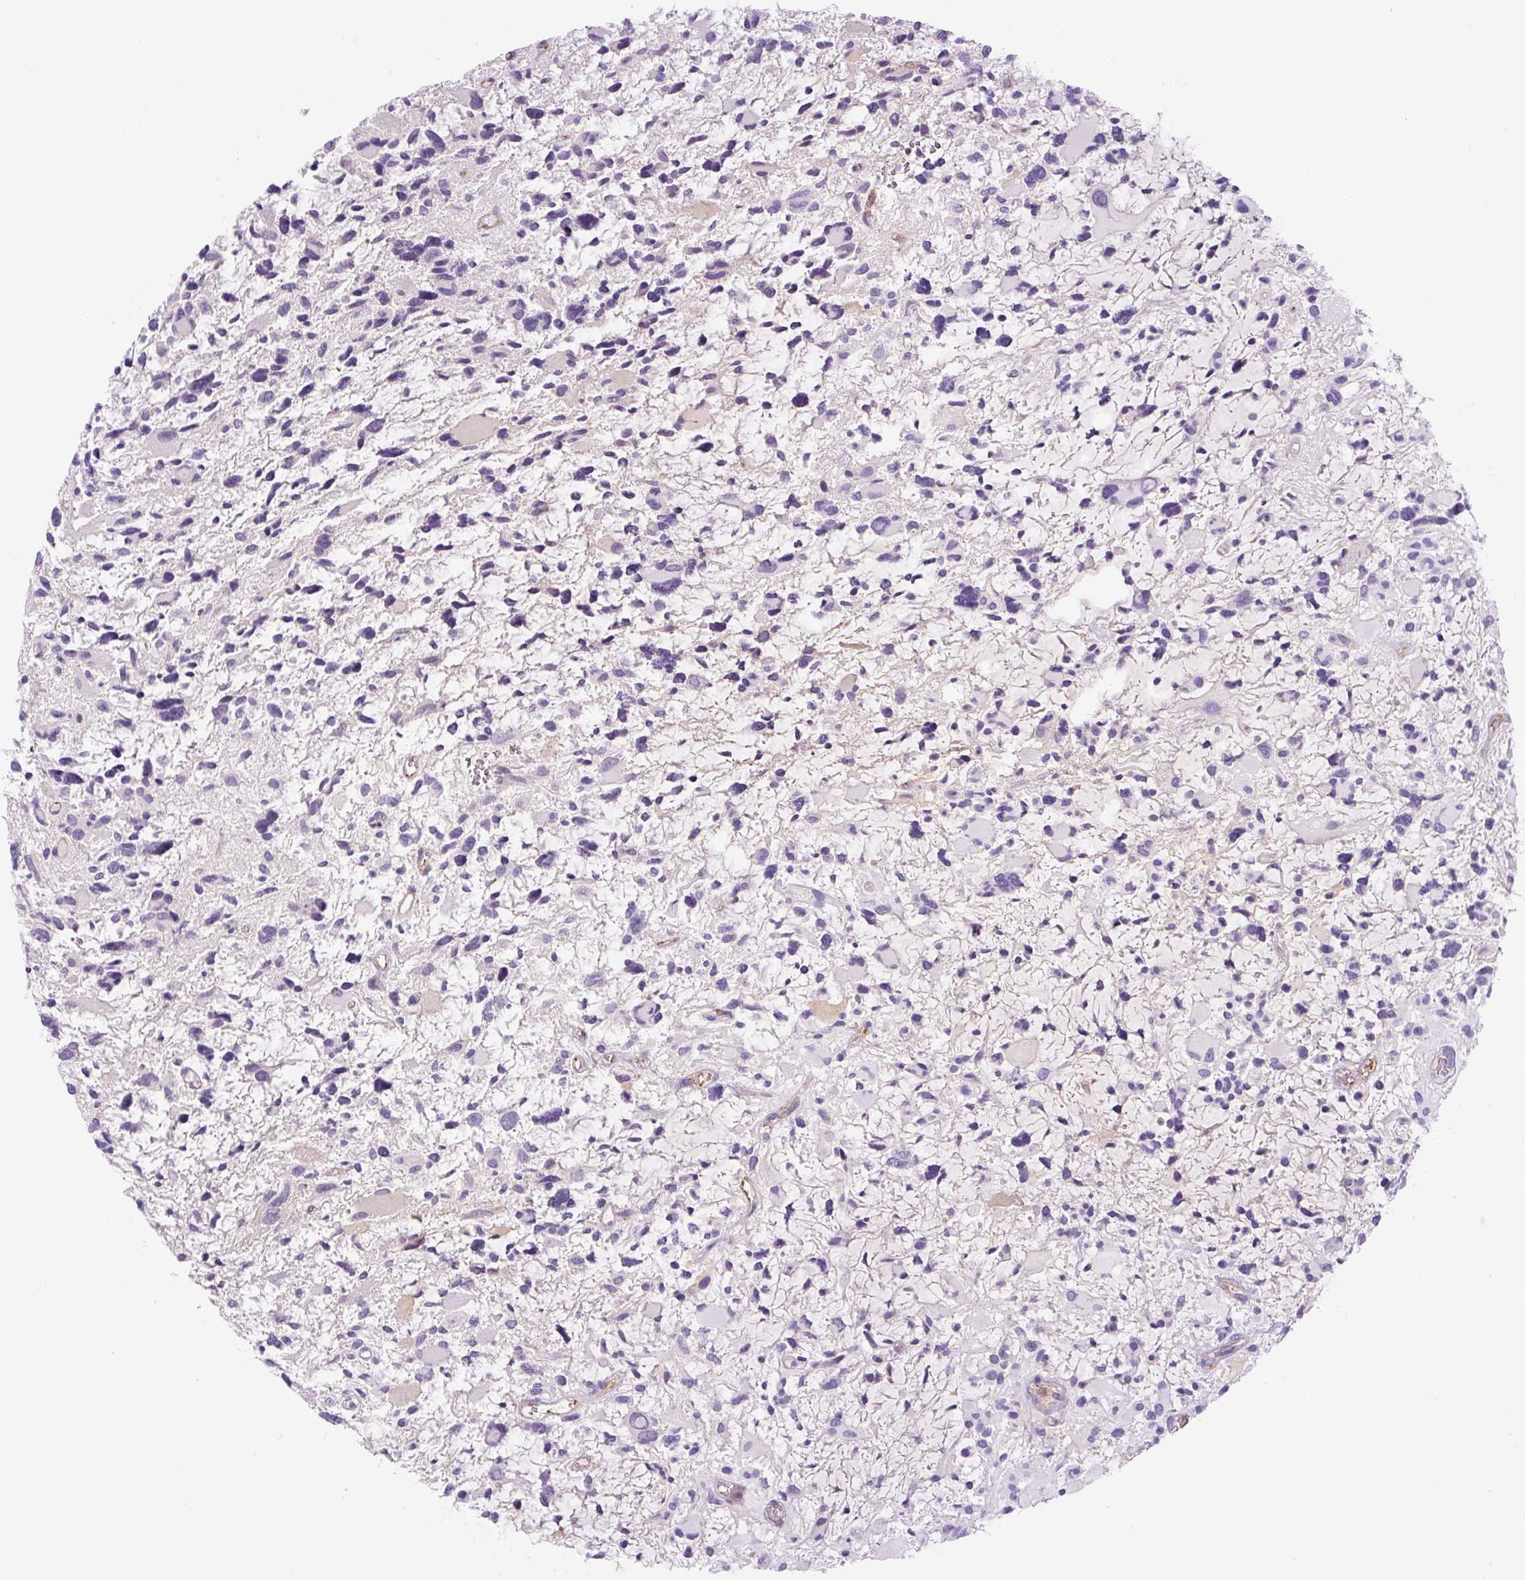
{"staining": {"intensity": "negative", "quantity": "none", "location": "none"}, "tissue": "glioma", "cell_type": "Tumor cells", "image_type": "cancer", "snomed": [{"axis": "morphology", "description": "Glioma, malignant, High grade"}, {"axis": "topography", "description": "Brain"}], "caption": "The immunohistochemistry image has no significant expression in tumor cells of glioma tissue.", "gene": "RSPO4", "patient": {"sex": "female", "age": 11}}